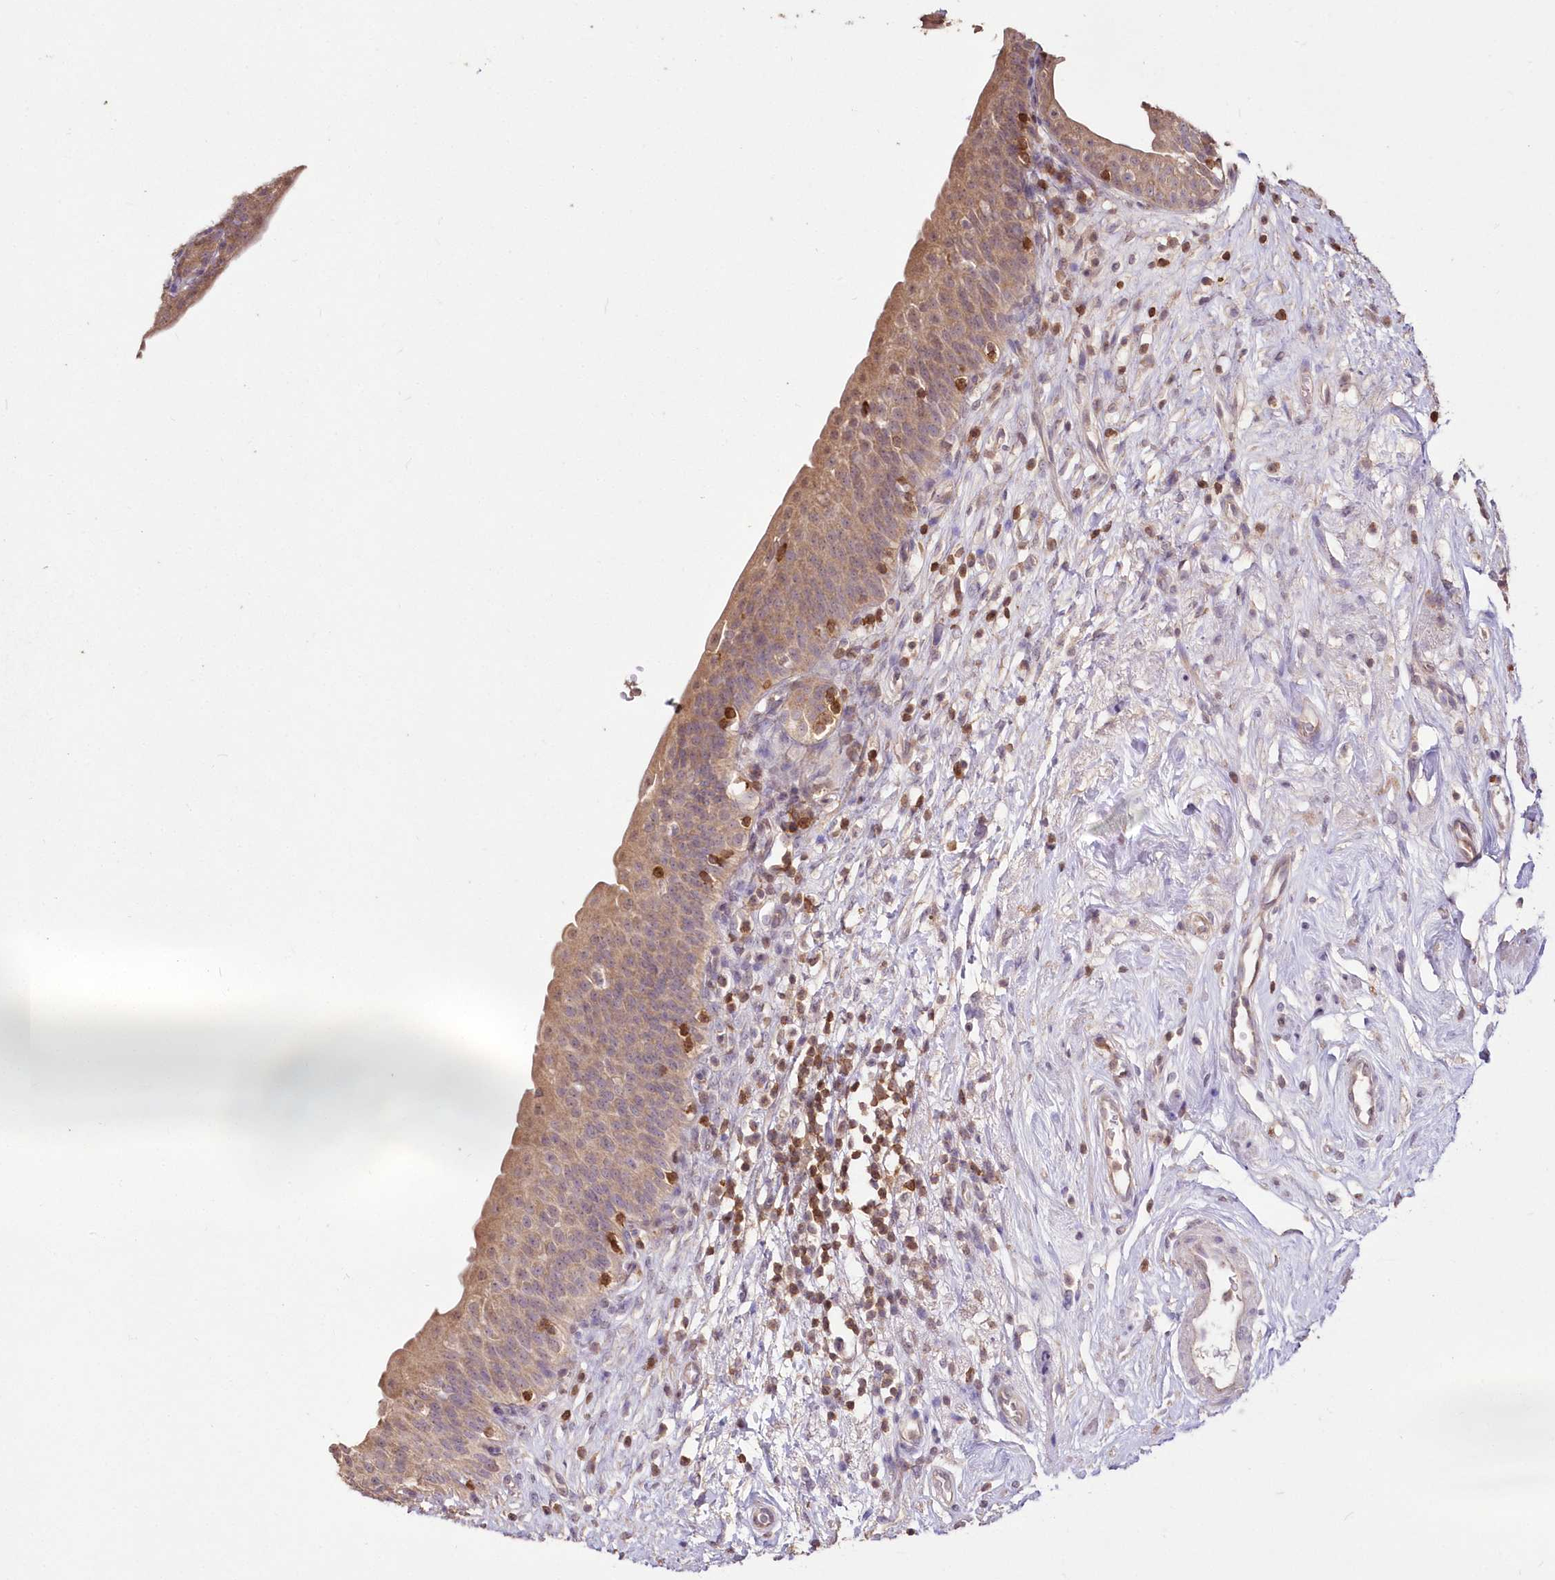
{"staining": {"intensity": "moderate", "quantity": ">75%", "location": "cytoplasmic/membranous"}, "tissue": "urinary bladder", "cell_type": "Urothelial cells", "image_type": "normal", "snomed": [{"axis": "morphology", "description": "Normal tissue, NOS"}, {"axis": "topography", "description": "Urinary bladder"}], "caption": "The histopathology image exhibits a brown stain indicating the presence of a protein in the cytoplasmic/membranous of urothelial cells in urinary bladder. (DAB IHC, brown staining for protein, blue staining for nuclei).", "gene": "STK17B", "patient": {"sex": "male", "age": 83}}